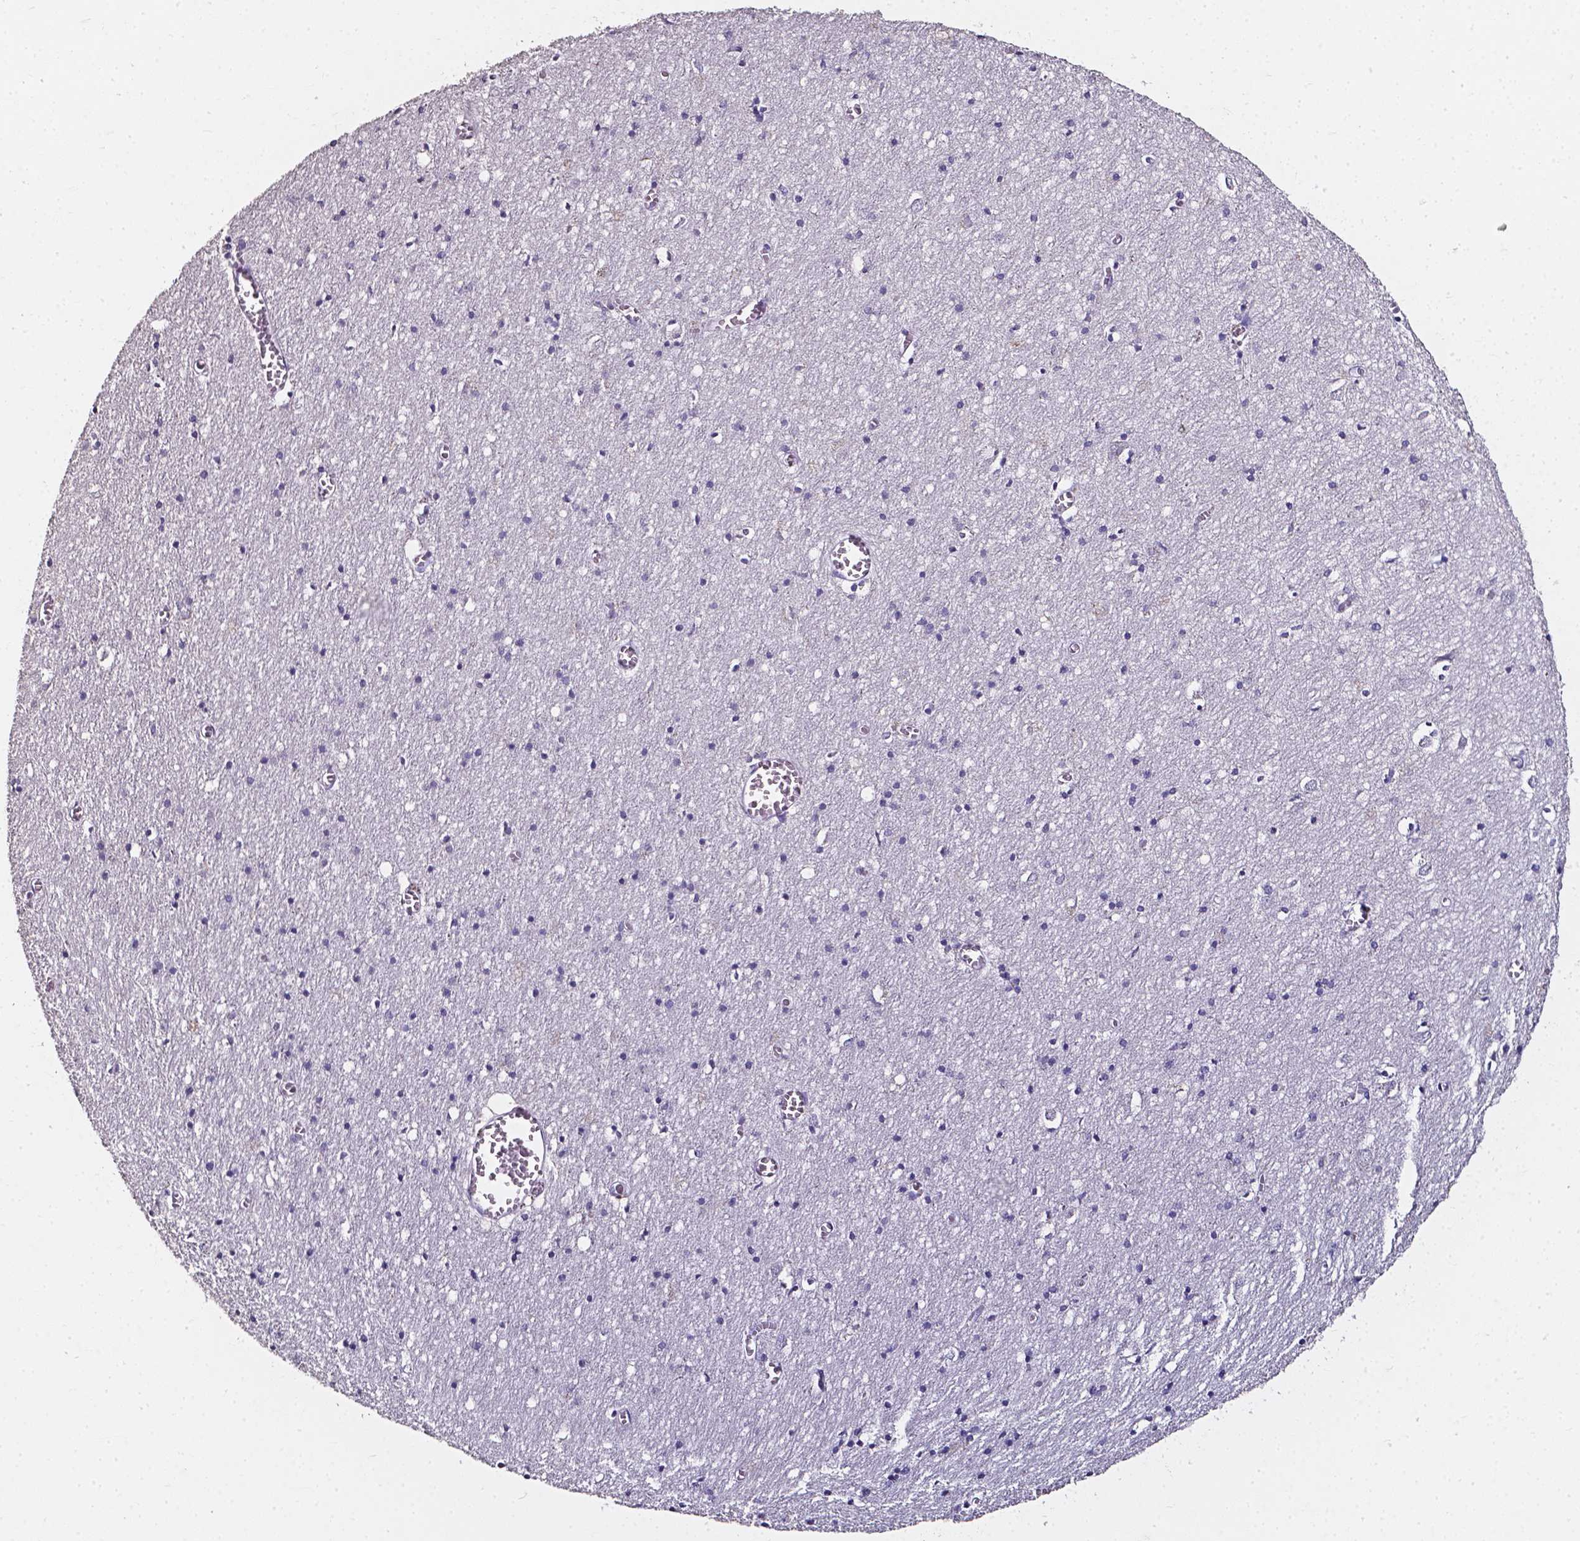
{"staining": {"intensity": "negative", "quantity": "none", "location": "none"}, "tissue": "cerebral cortex", "cell_type": "Endothelial cells", "image_type": "normal", "snomed": [{"axis": "morphology", "description": "Normal tissue, NOS"}, {"axis": "topography", "description": "Cerebral cortex"}], "caption": "Cerebral cortex was stained to show a protein in brown. There is no significant staining in endothelial cells.", "gene": "AKR1B10", "patient": {"sex": "male", "age": 70}}